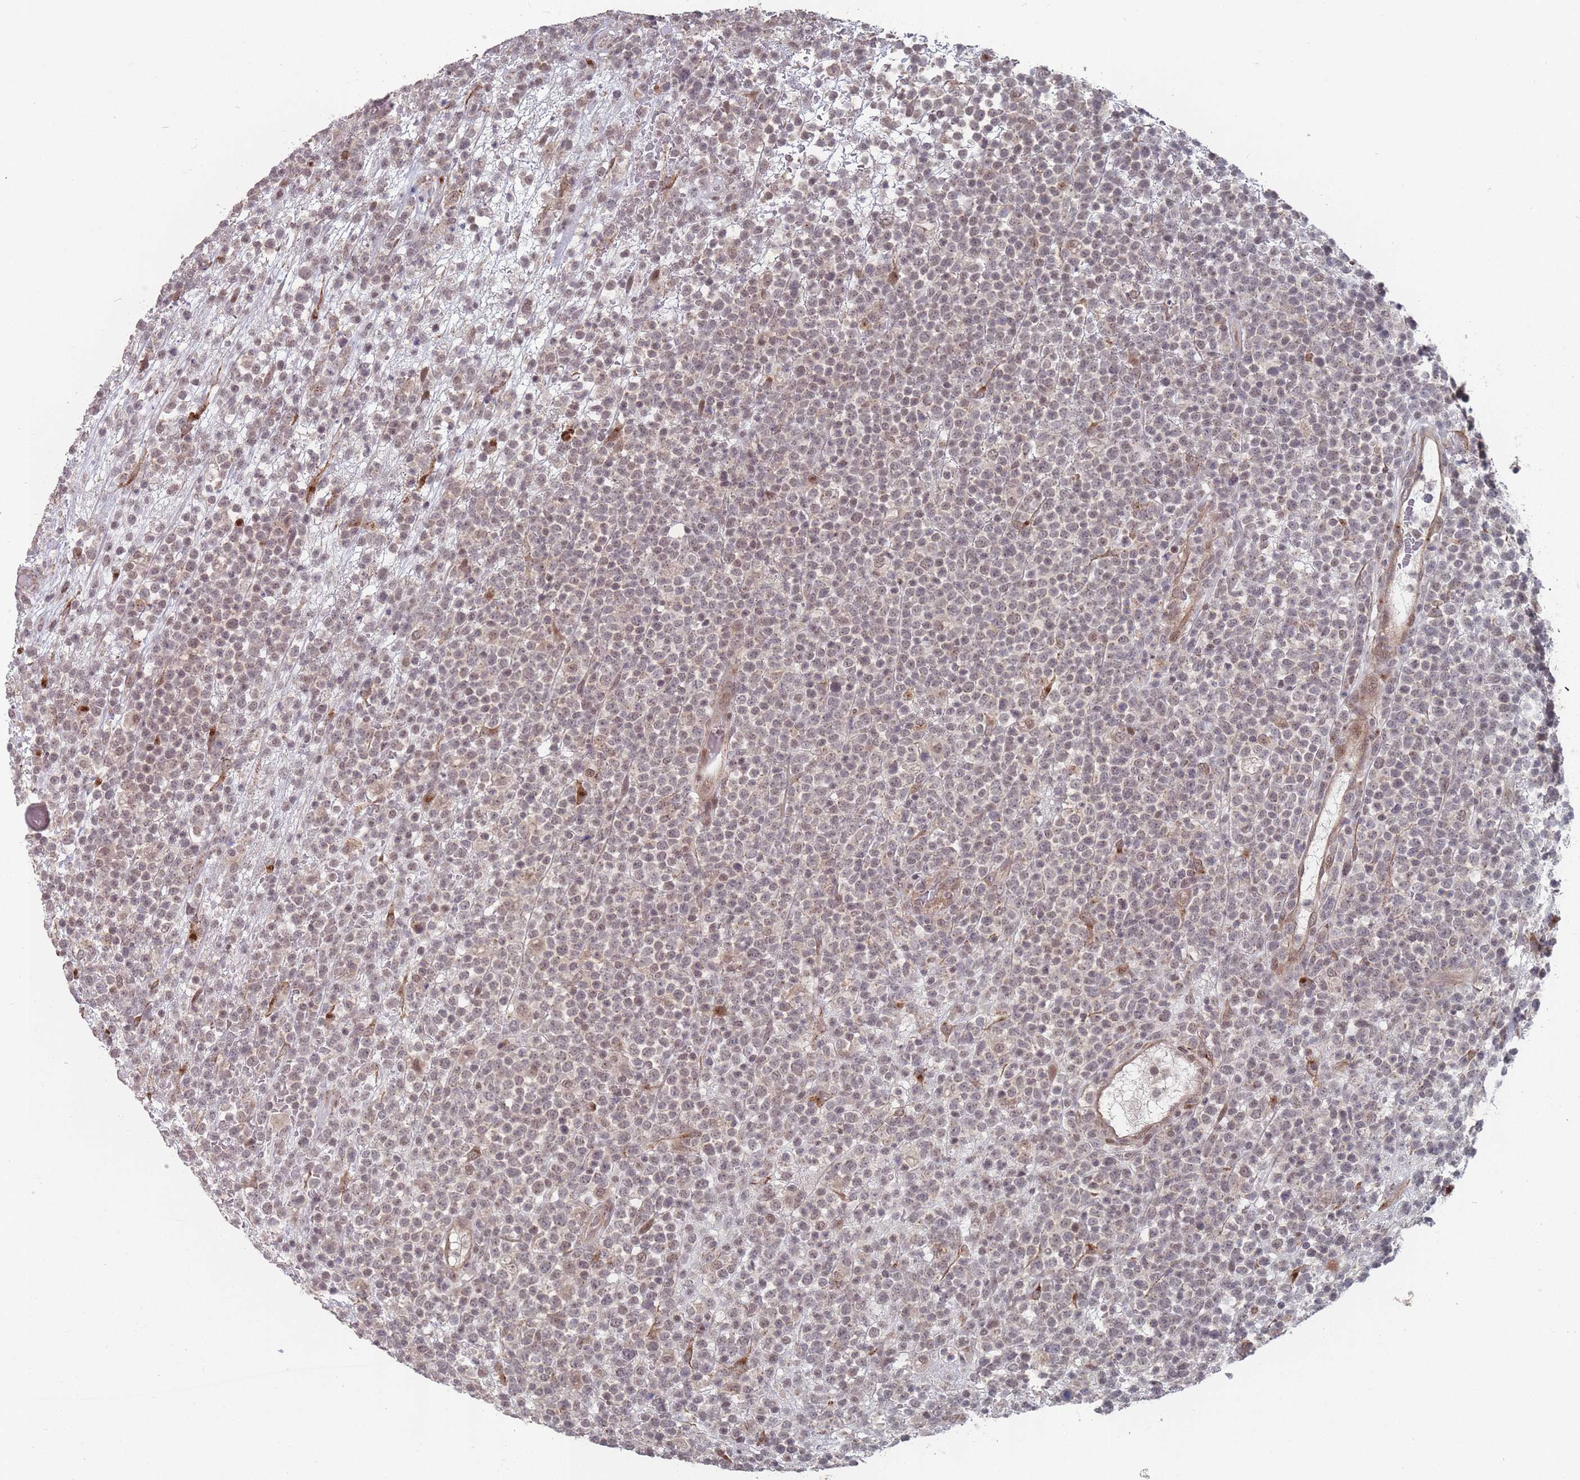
{"staining": {"intensity": "weak", "quantity": "25%-75%", "location": "nuclear"}, "tissue": "lymphoma", "cell_type": "Tumor cells", "image_type": "cancer", "snomed": [{"axis": "morphology", "description": "Malignant lymphoma, non-Hodgkin's type, High grade"}, {"axis": "topography", "description": "Colon"}], "caption": "Immunohistochemistry photomicrograph of neoplastic tissue: lymphoma stained using immunohistochemistry (IHC) exhibits low levels of weak protein expression localized specifically in the nuclear of tumor cells, appearing as a nuclear brown color.", "gene": "CNTRL", "patient": {"sex": "female", "age": 53}}